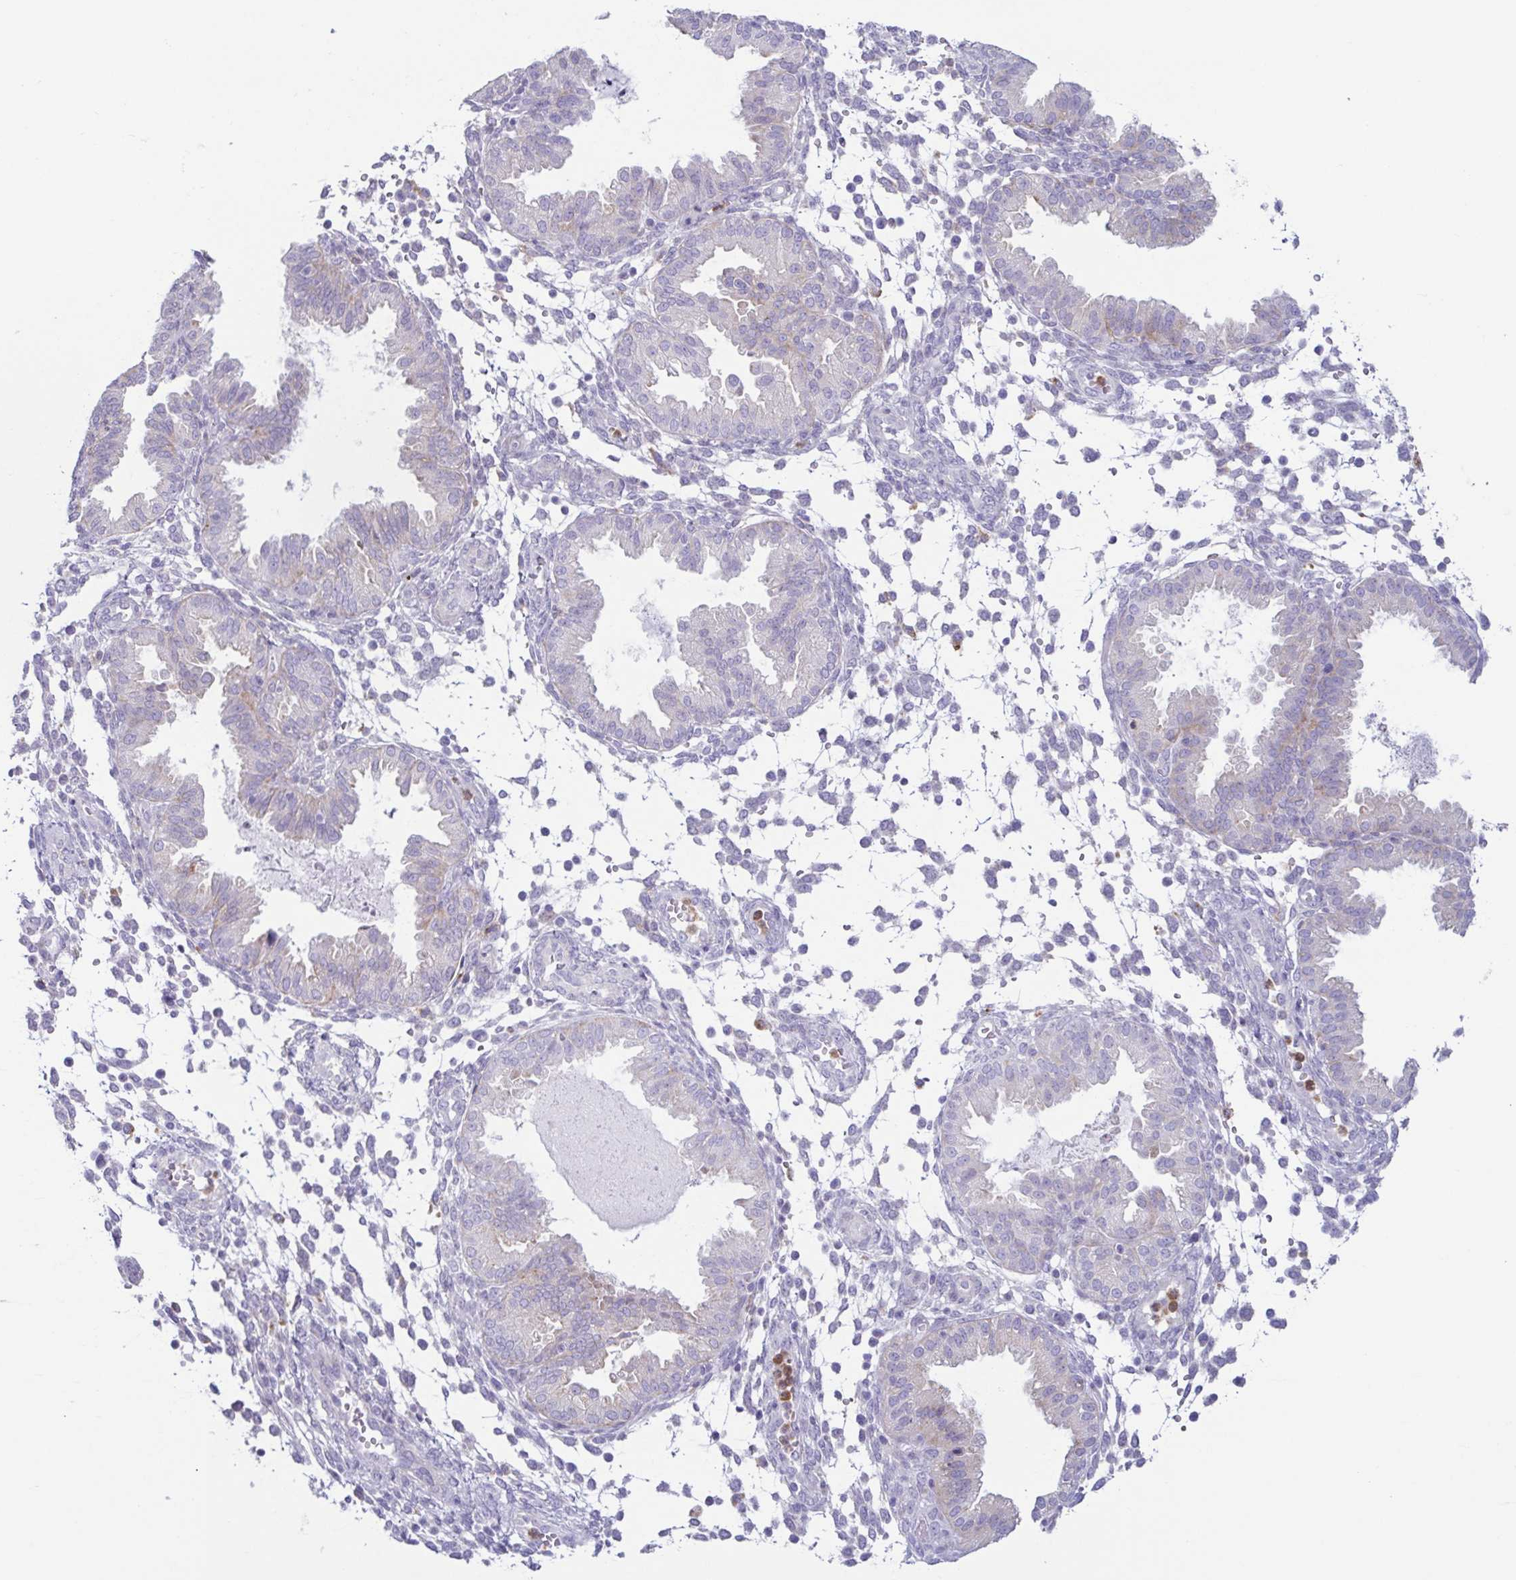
{"staining": {"intensity": "negative", "quantity": "none", "location": "none"}, "tissue": "endometrium", "cell_type": "Cells in endometrial stroma", "image_type": "normal", "snomed": [{"axis": "morphology", "description": "Normal tissue, NOS"}, {"axis": "topography", "description": "Endometrium"}], "caption": "Unremarkable endometrium was stained to show a protein in brown. There is no significant staining in cells in endometrial stroma.", "gene": "ATP6V1G2", "patient": {"sex": "female", "age": 33}}